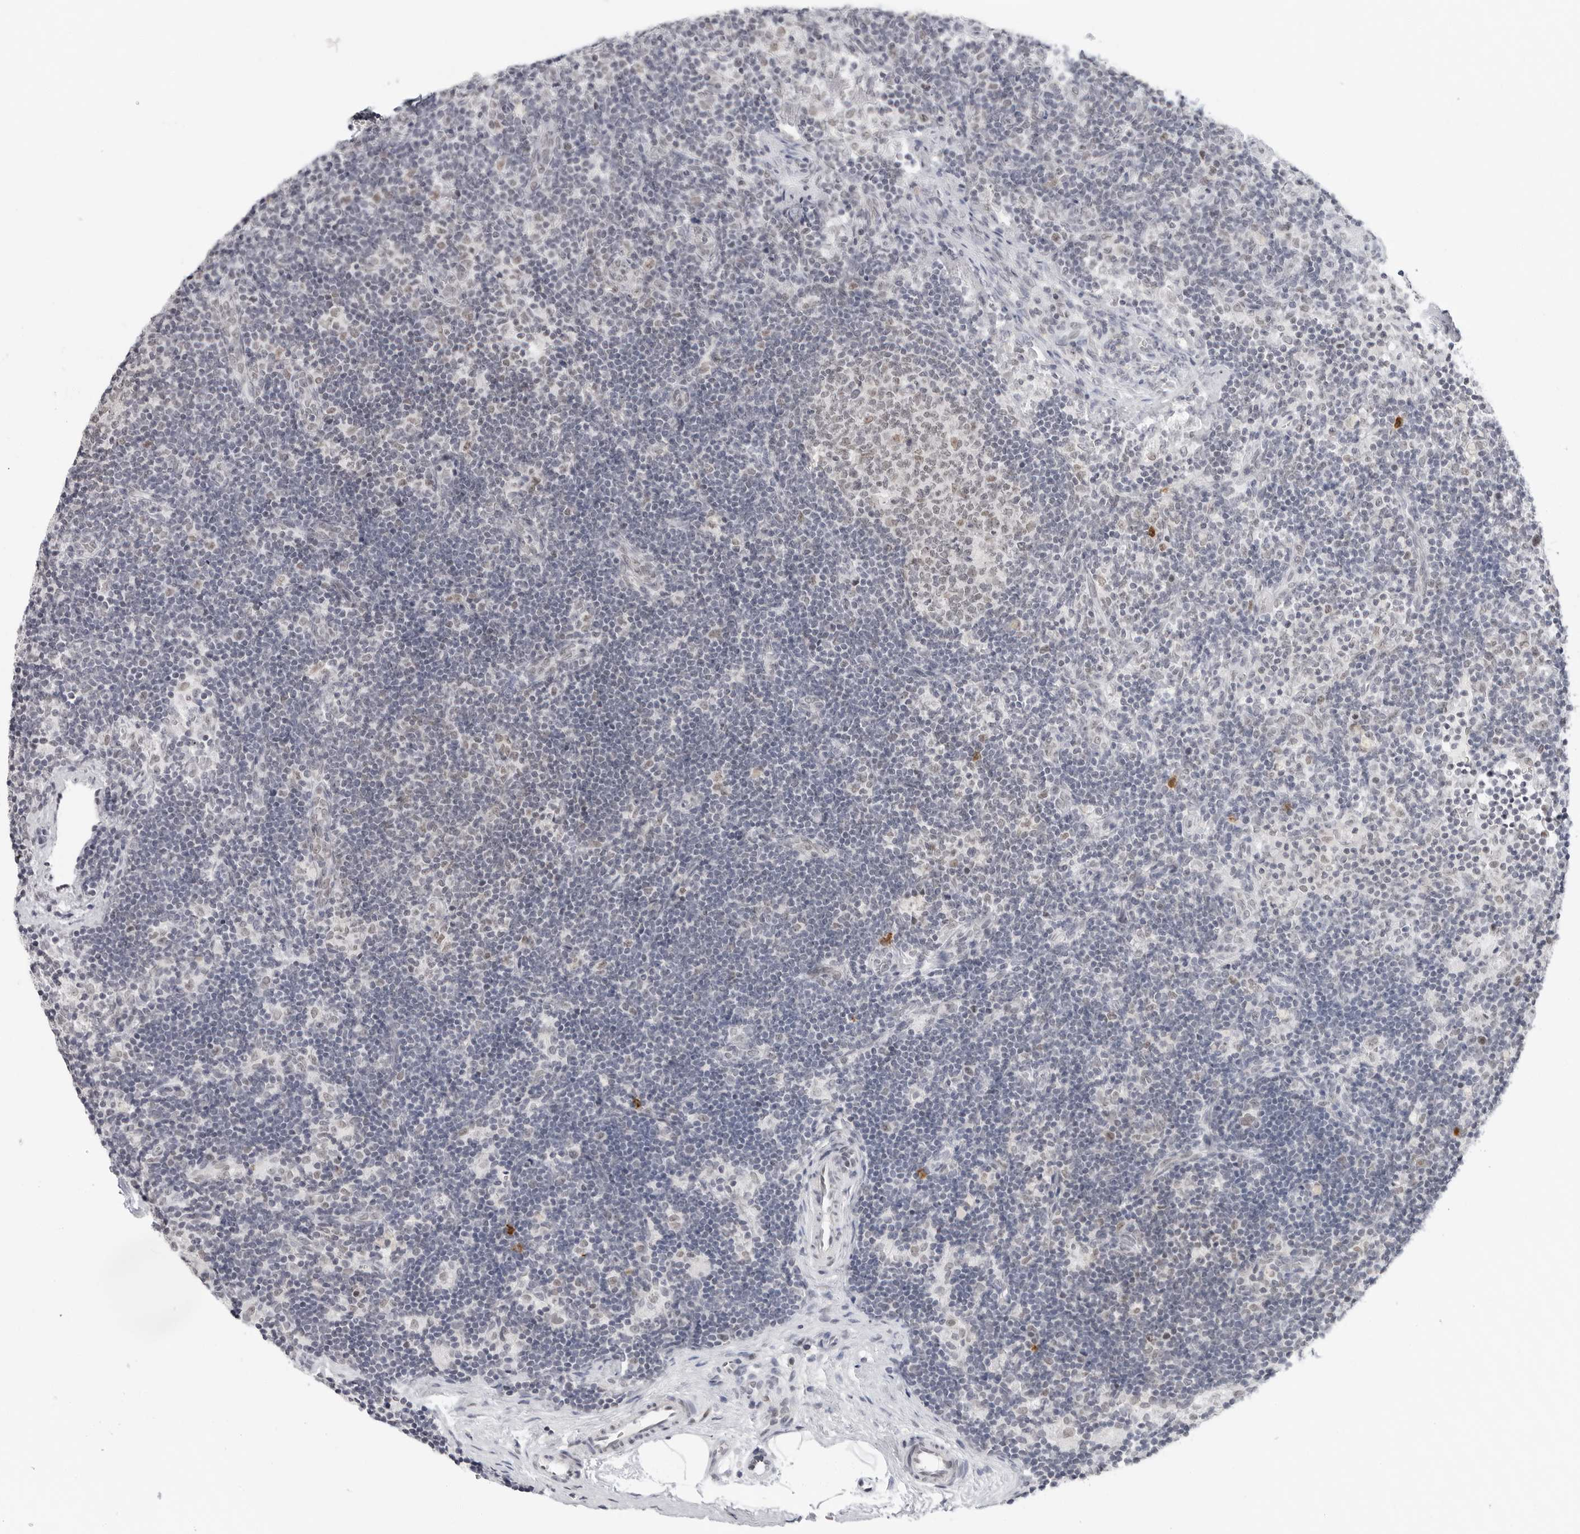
{"staining": {"intensity": "weak", "quantity": "<25%", "location": "nuclear"}, "tissue": "lymph node", "cell_type": "Germinal center cells", "image_type": "normal", "snomed": [{"axis": "morphology", "description": "Normal tissue, NOS"}, {"axis": "topography", "description": "Lymph node"}], "caption": "An image of lymph node stained for a protein exhibits no brown staining in germinal center cells. Nuclei are stained in blue.", "gene": "FOXK2", "patient": {"sex": "female", "age": 22}}